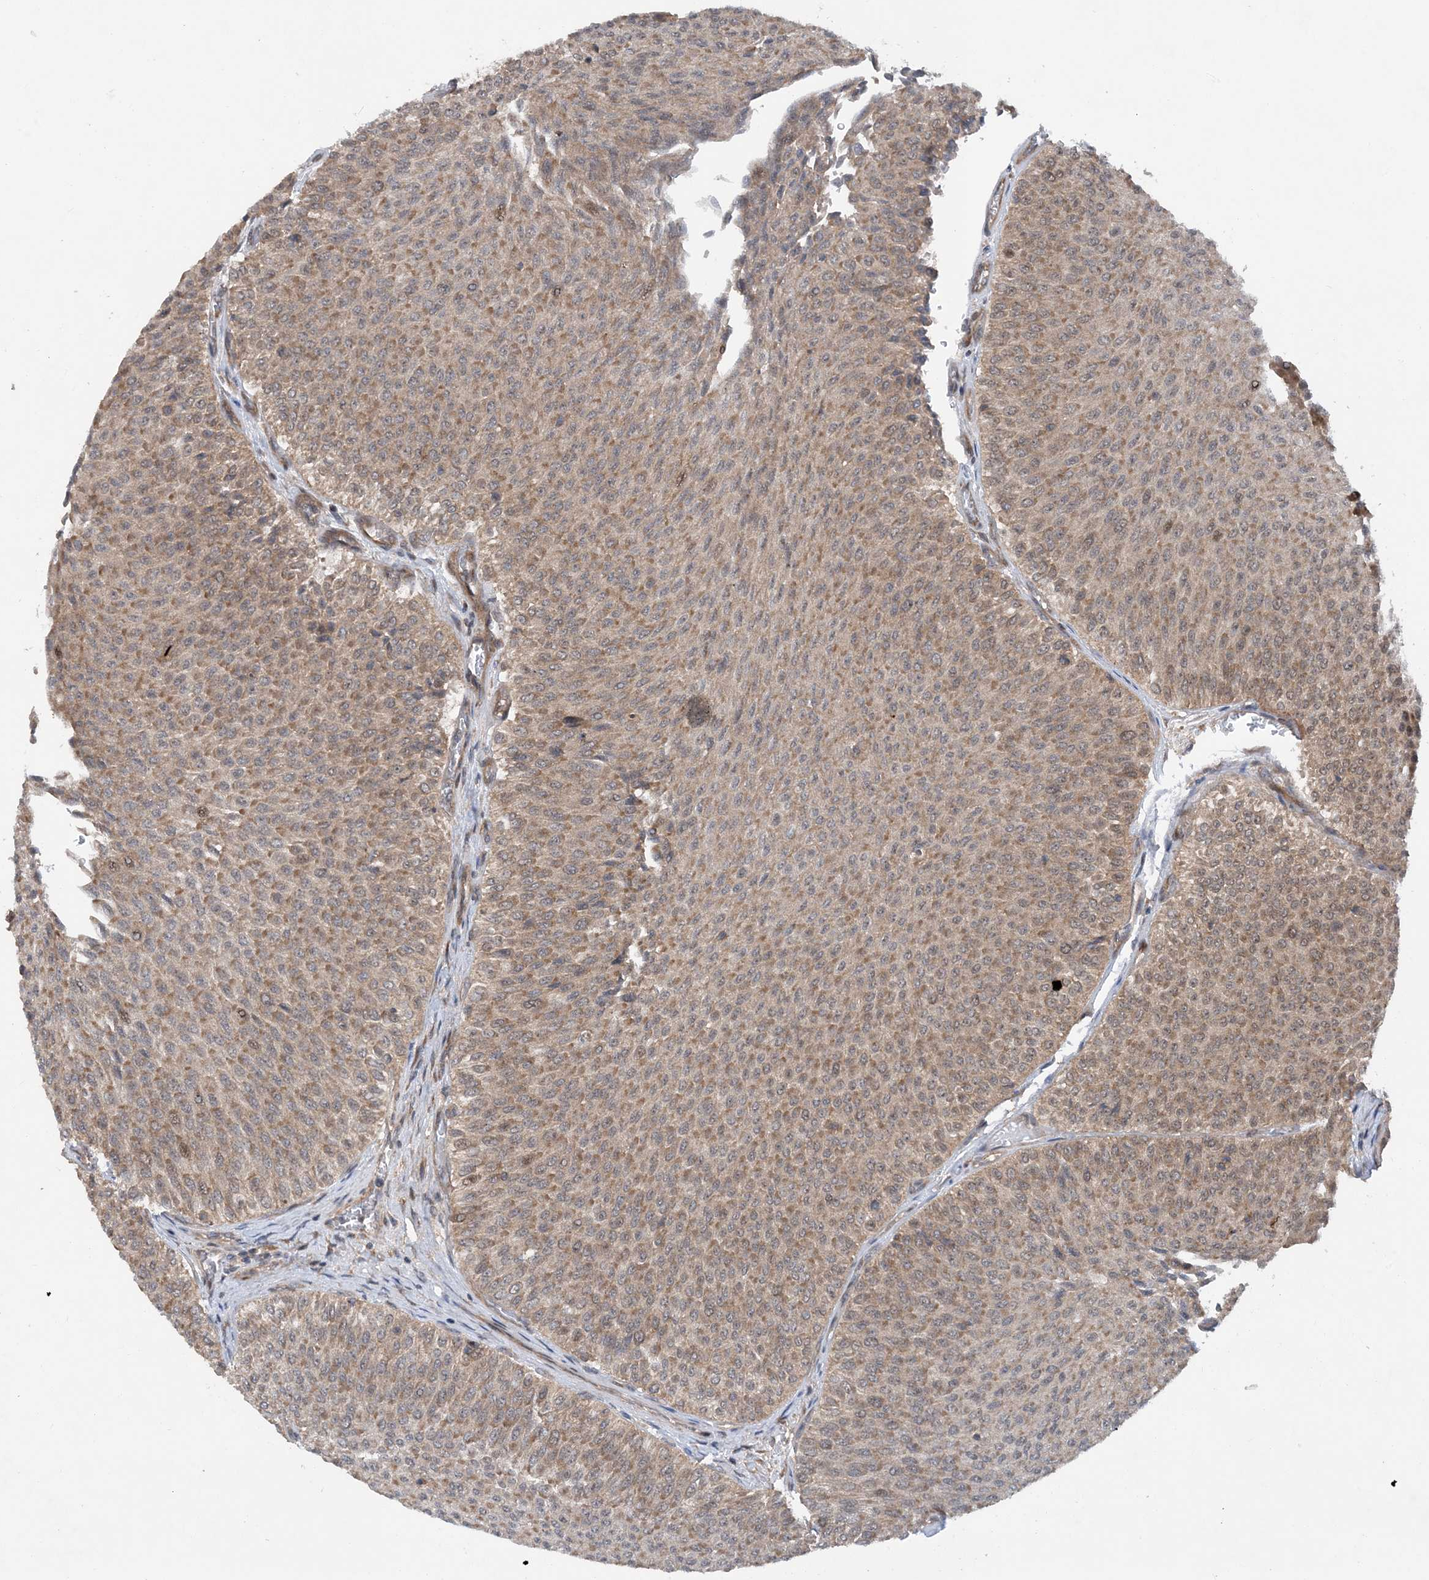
{"staining": {"intensity": "moderate", "quantity": "25%-75%", "location": "cytoplasmic/membranous"}, "tissue": "urothelial cancer", "cell_type": "Tumor cells", "image_type": "cancer", "snomed": [{"axis": "morphology", "description": "Urothelial carcinoma, Low grade"}, {"axis": "topography", "description": "Urinary bladder"}], "caption": "Tumor cells display medium levels of moderate cytoplasmic/membranous positivity in about 25%-75% of cells in urothelial carcinoma (low-grade). (Stains: DAB (3,3'-diaminobenzidine) in brown, nuclei in blue, Microscopy: brightfield microscopy at high magnification).", "gene": "HEMK1", "patient": {"sex": "male", "age": 78}}